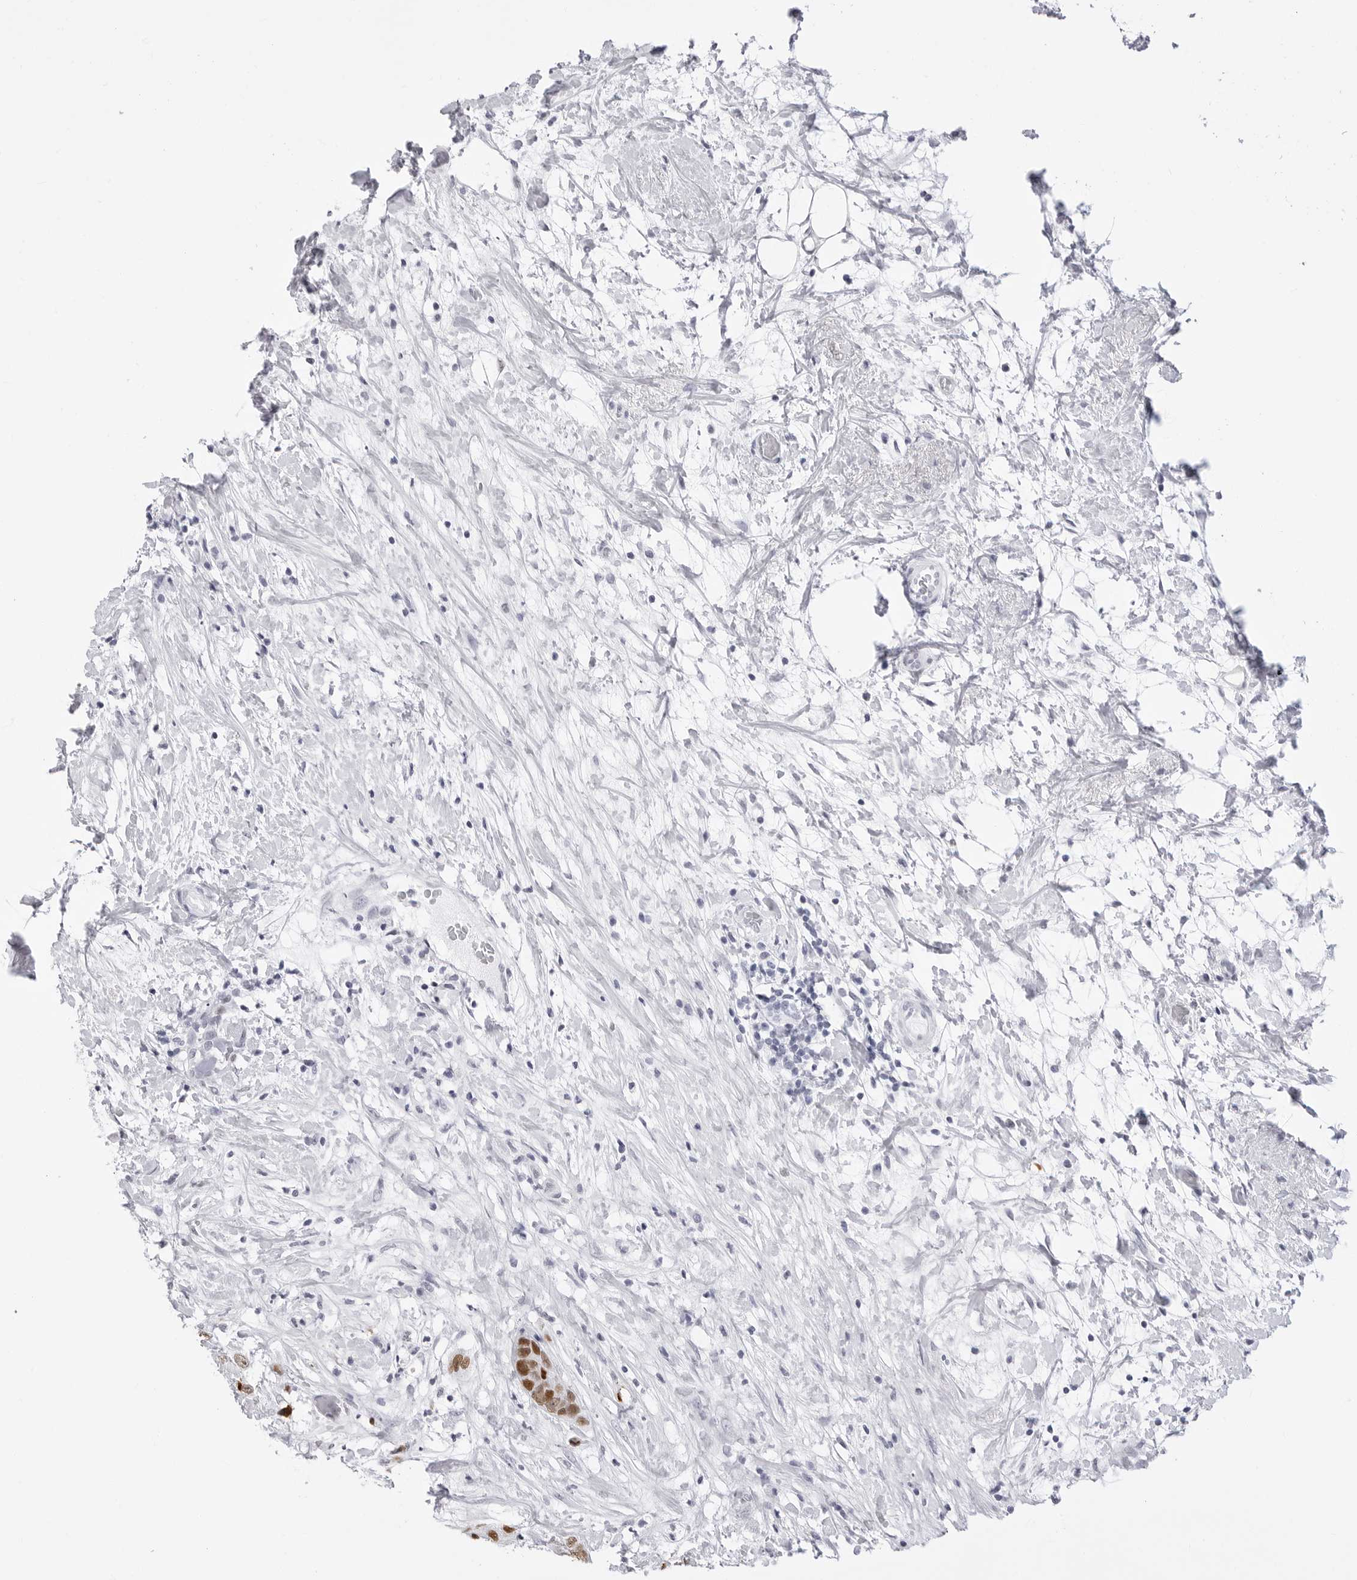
{"staining": {"intensity": "strong", "quantity": ">75%", "location": "nuclear"}, "tissue": "breast cancer", "cell_type": "Tumor cells", "image_type": "cancer", "snomed": [{"axis": "morphology", "description": "Duct carcinoma"}, {"axis": "topography", "description": "Breast"}], "caption": "IHC of human invasive ductal carcinoma (breast) reveals high levels of strong nuclear positivity in approximately >75% of tumor cells.", "gene": "NASP", "patient": {"sex": "female", "age": 62}}